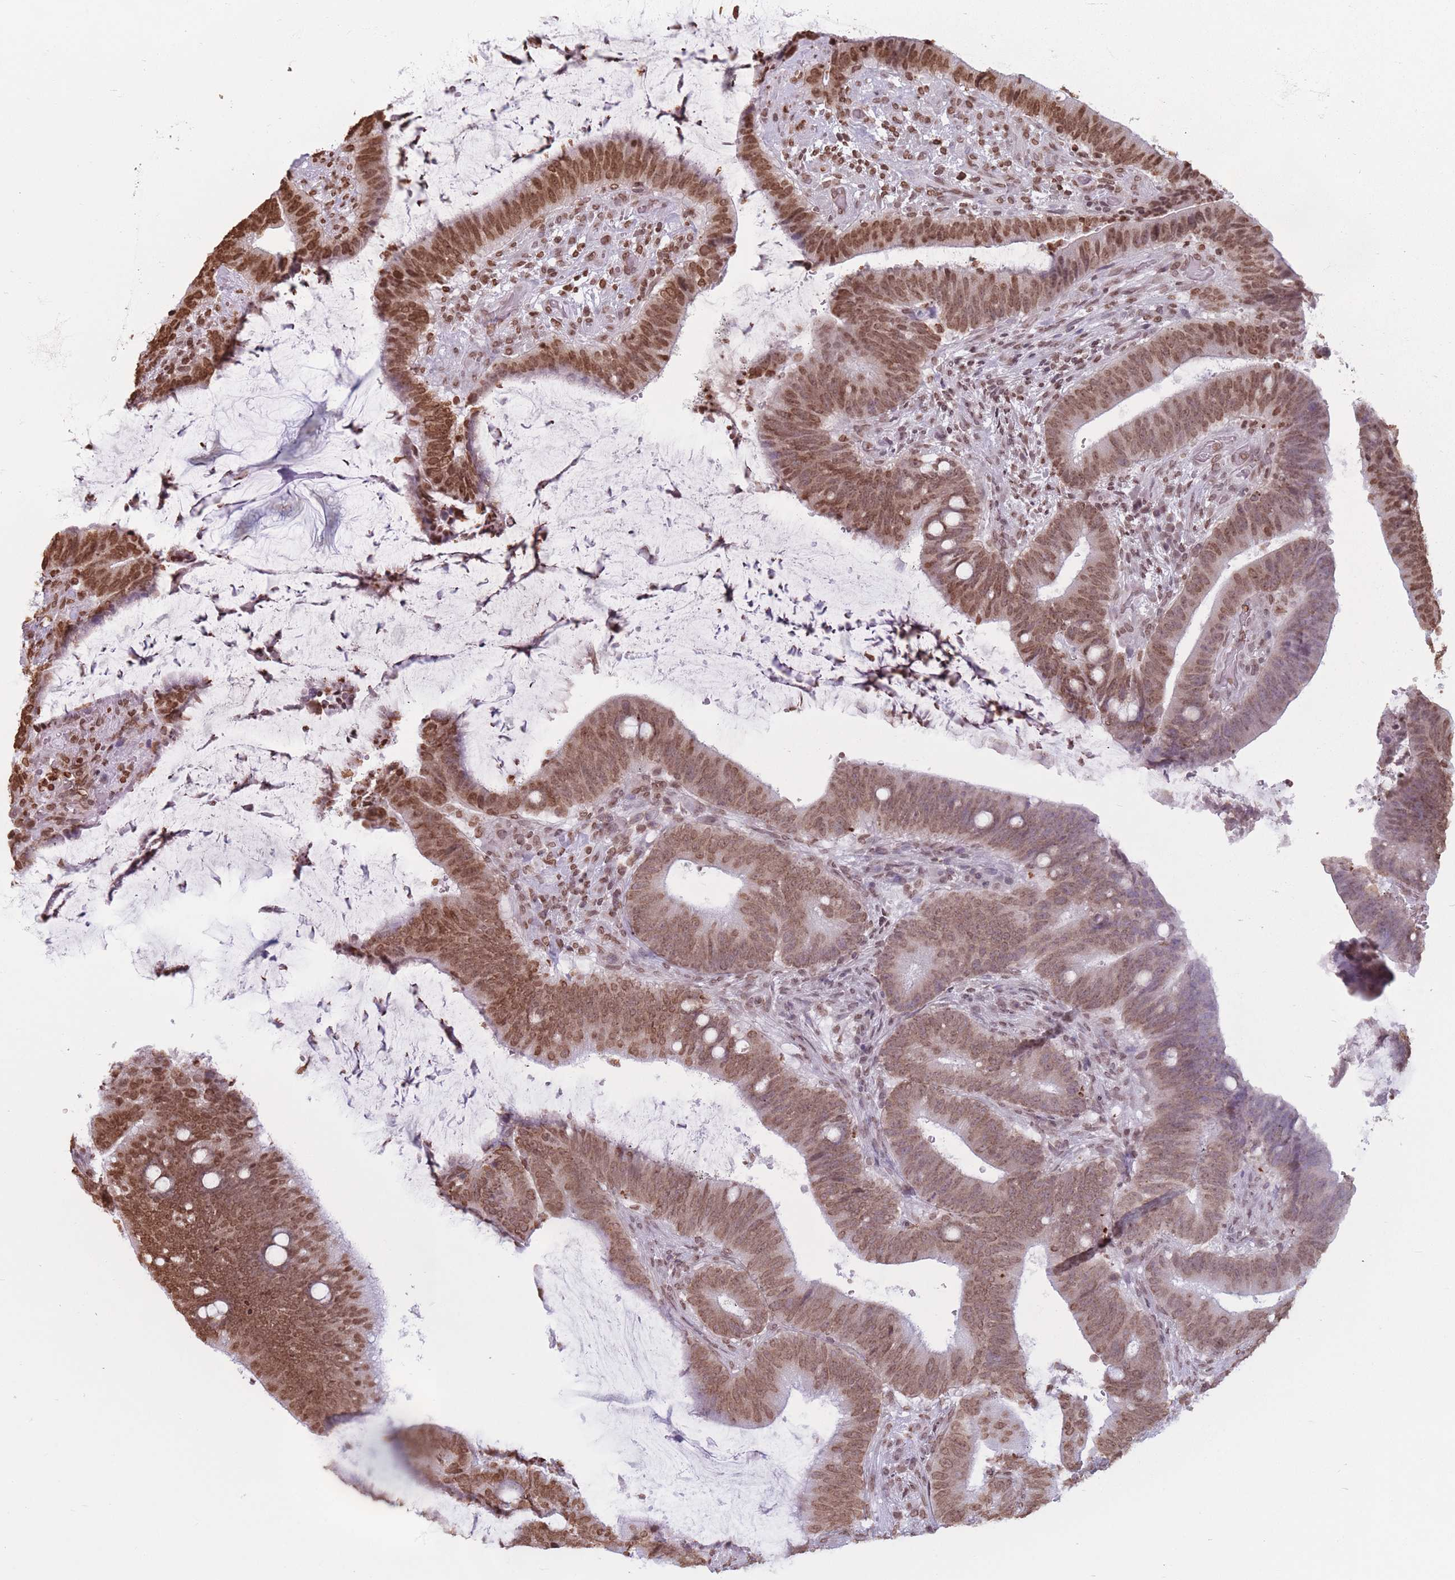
{"staining": {"intensity": "moderate", "quantity": ">75%", "location": "nuclear"}, "tissue": "colorectal cancer", "cell_type": "Tumor cells", "image_type": "cancer", "snomed": [{"axis": "morphology", "description": "Adenocarcinoma, NOS"}, {"axis": "topography", "description": "Colon"}], "caption": "Tumor cells reveal moderate nuclear staining in approximately >75% of cells in colorectal adenocarcinoma.", "gene": "RYK", "patient": {"sex": "female", "age": 43}}